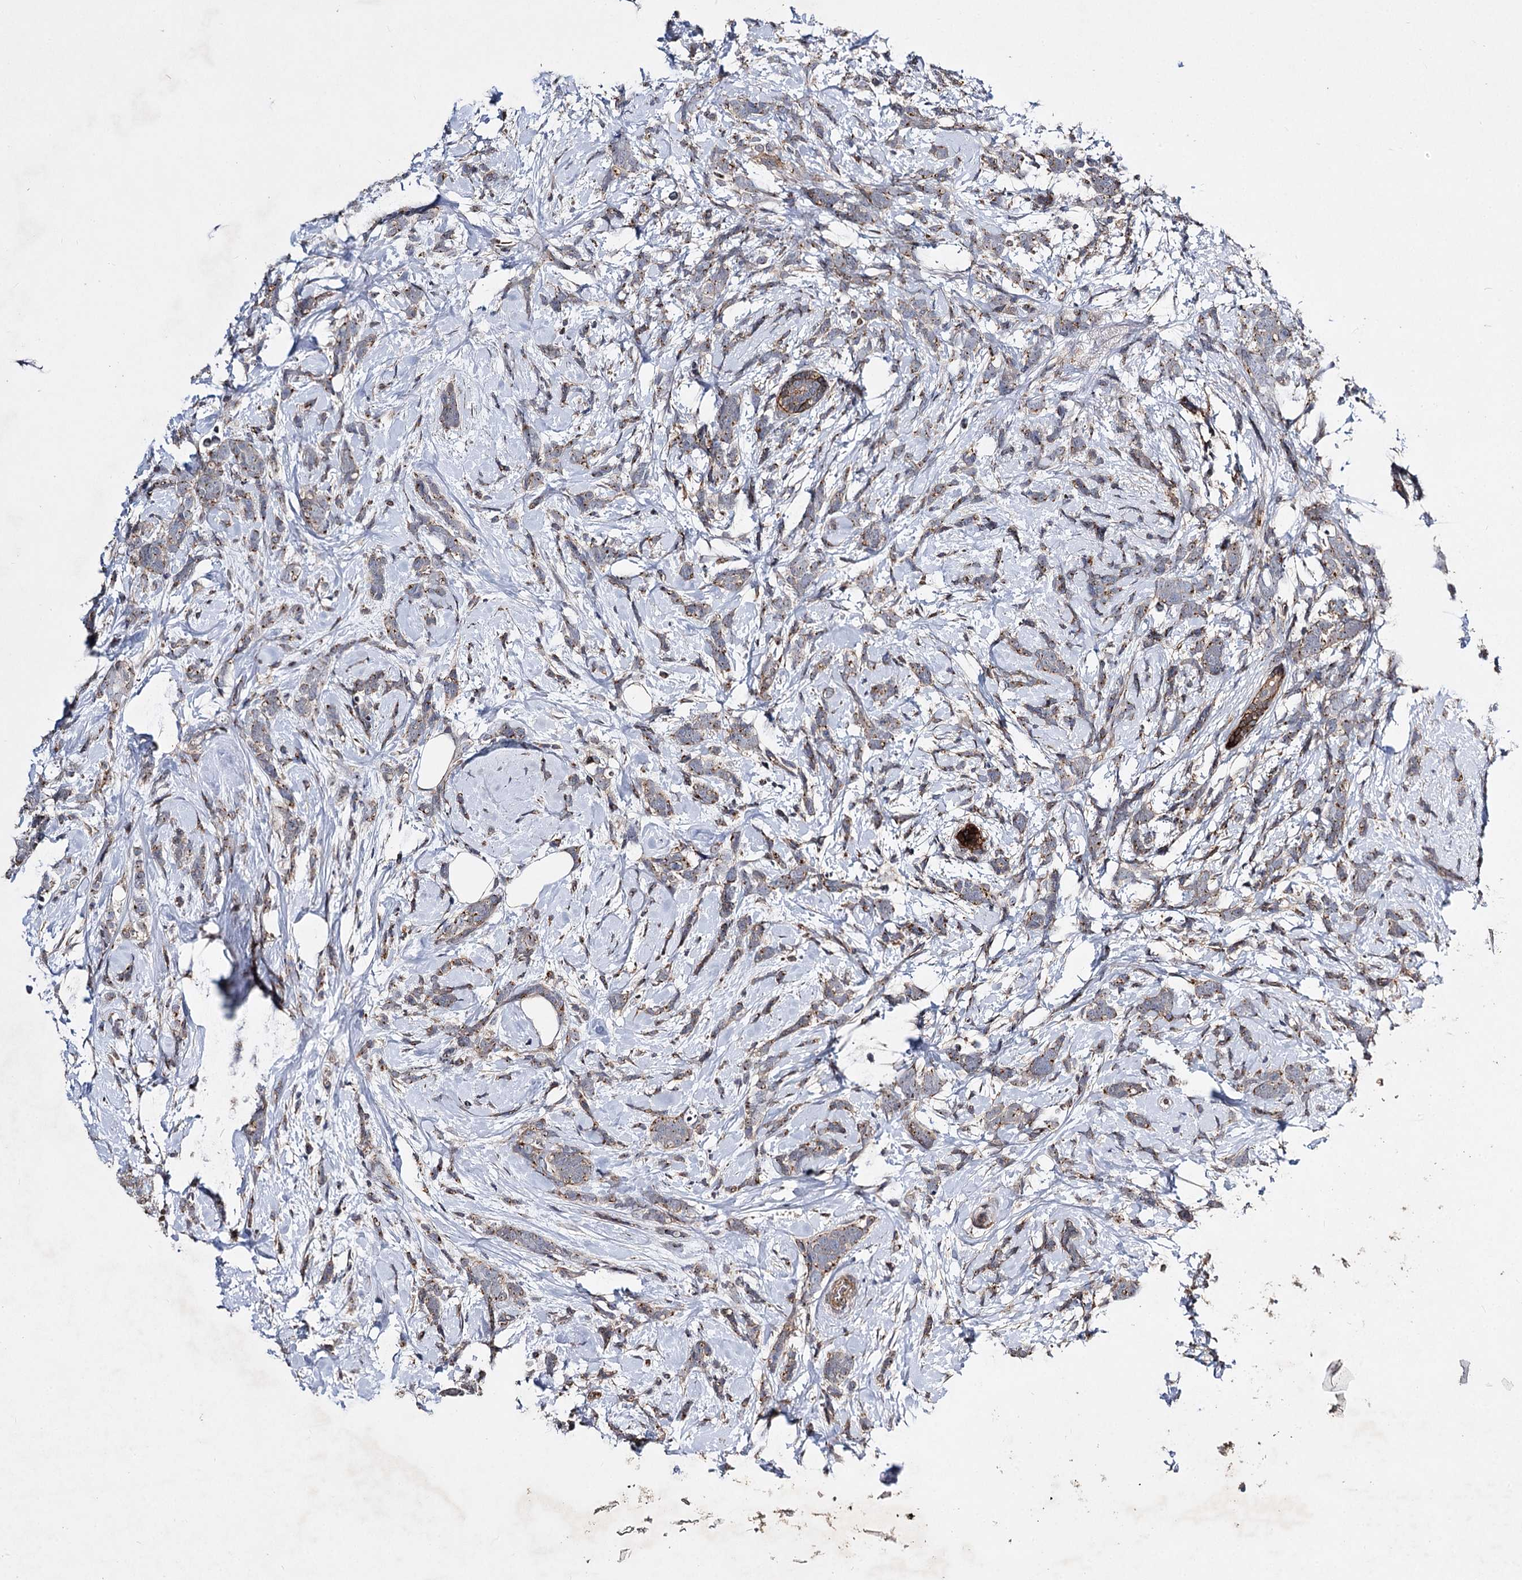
{"staining": {"intensity": "weak", "quantity": ">75%", "location": "cytoplasmic/membranous"}, "tissue": "breast cancer", "cell_type": "Tumor cells", "image_type": "cancer", "snomed": [{"axis": "morphology", "description": "Lobular carcinoma"}, {"axis": "topography", "description": "Breast"}], "caption": "Brown immunohistochemical staining in breast cancer (lobular carcinoma) demonstrates weak cytoplasmic/membranous staining in about >75% of tumor cells.", "gene": "MINDY3", "patient": {"sex": "female", "age": 58}}